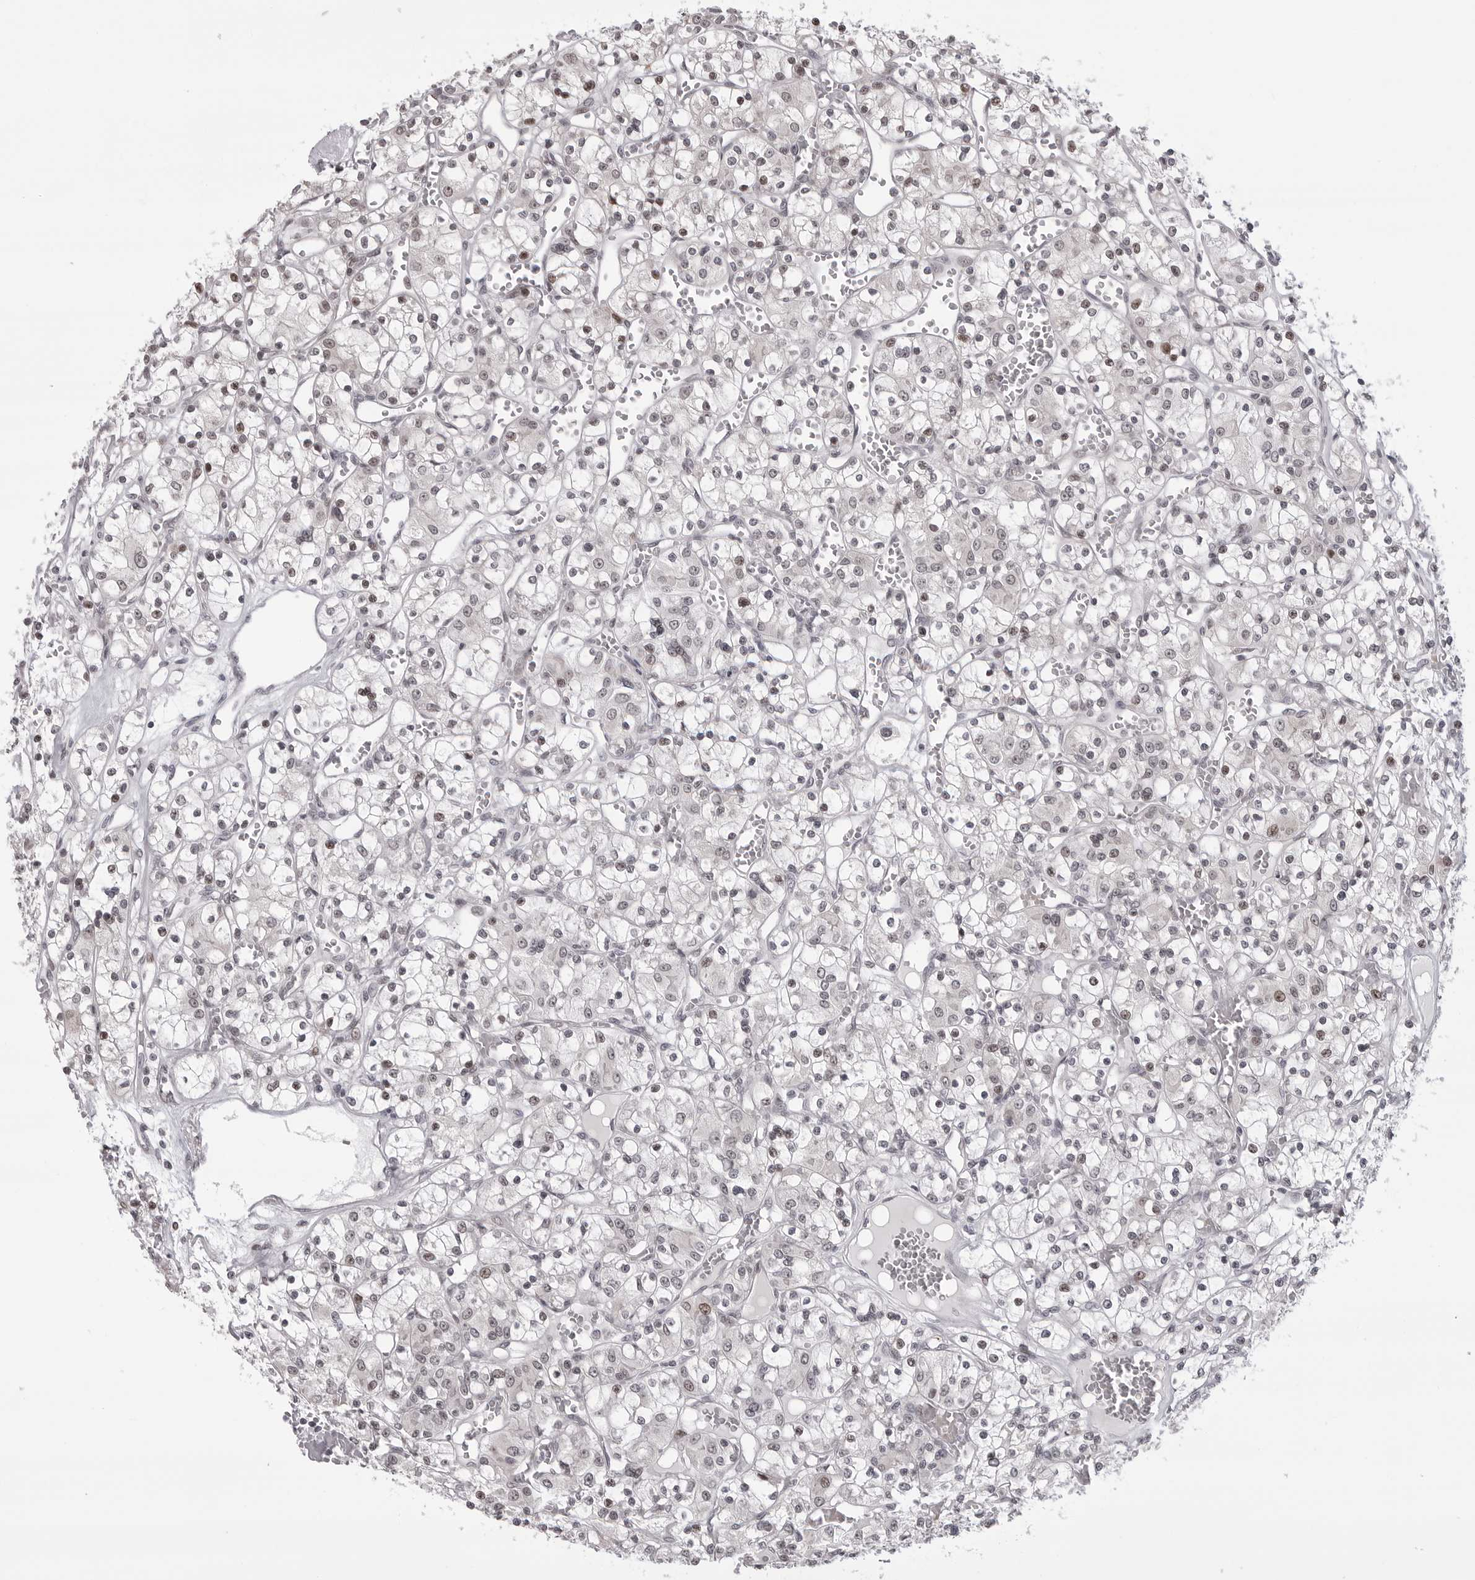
{"staining": {"intensity": "weak", "quantity": "25%-75%", "location": "nuclear"}, "tissue": "renal cancer", "cell_type": "Tumor cells", "image_type": "cancer", "snomed": [{"axis": "morphology", "description": "Adenocarcinoma, NOS"}, {"axis": "topography", "description": "Kidney"}], "caption": "Renal cancer (adenocarcinoma) stained with a brown dye shows weak nuclear positive positivity in approximately 25%-75% of tumor cells.", "gene": "PHF3", "patient": {"sex": "female", "age": 59}}